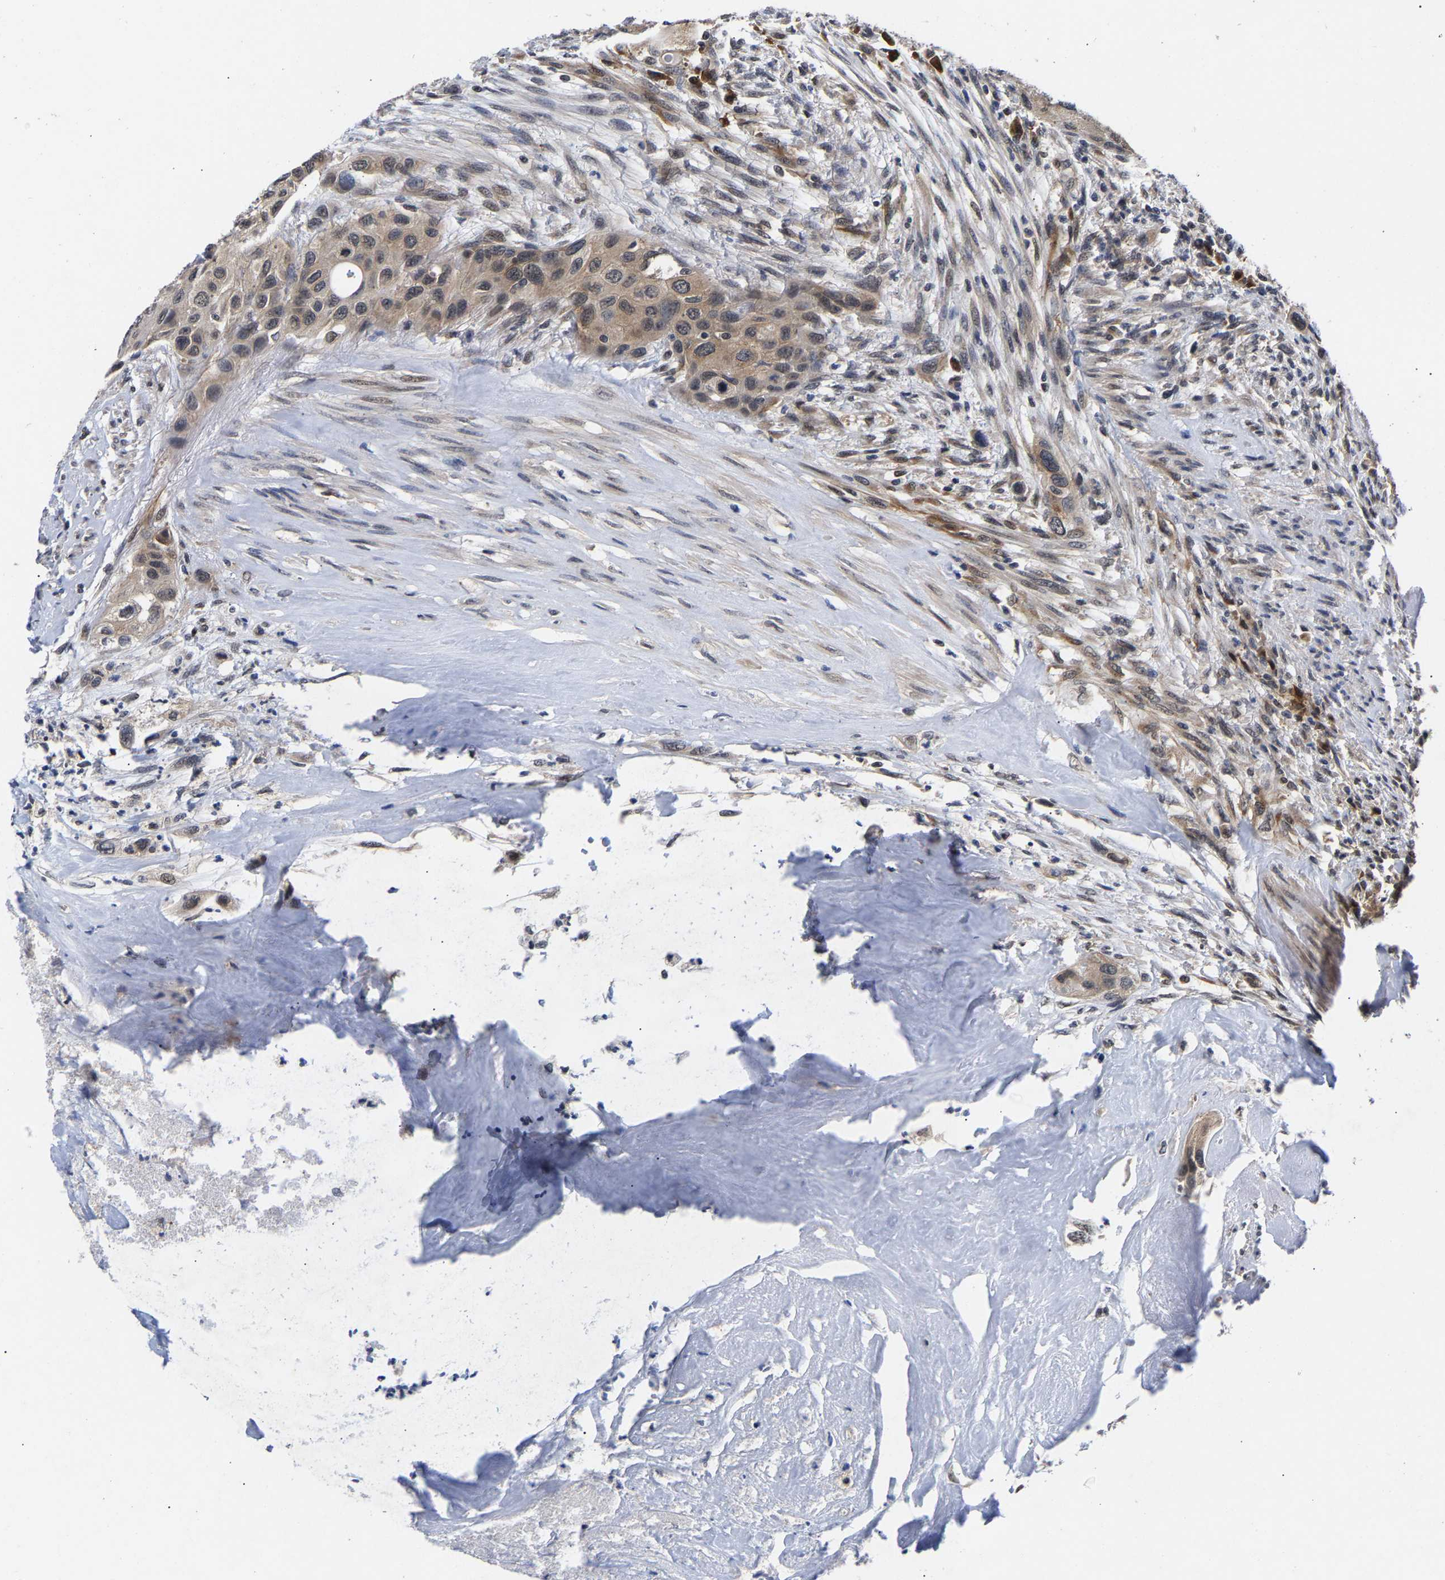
{"staining": {"intensity": "weak", "quantity": ">75%", "location": "cytoplasmic/membranous"}, "tissue": "urothelial cancer", "cell_type": "Tumor cells", "image_type": "cancer", "snomed": [{"axis": "morphology", "description": "Urothelial carcinoma, High grade"}, {"axis": "topography", "description": "Urinary bladder"}], "caption": "Immunohistochemistry image of neoplastic tissue: human urothelial cancer stained using immunohistochemistry shows low levels of weak protein expression localized specifically in the cytoplasmic/membranous of tumor cells, appearing as a cytoplasmic/membranous brown color.", "gene": "CLIP2", "patient": {"sex": "female", "age": 56}}